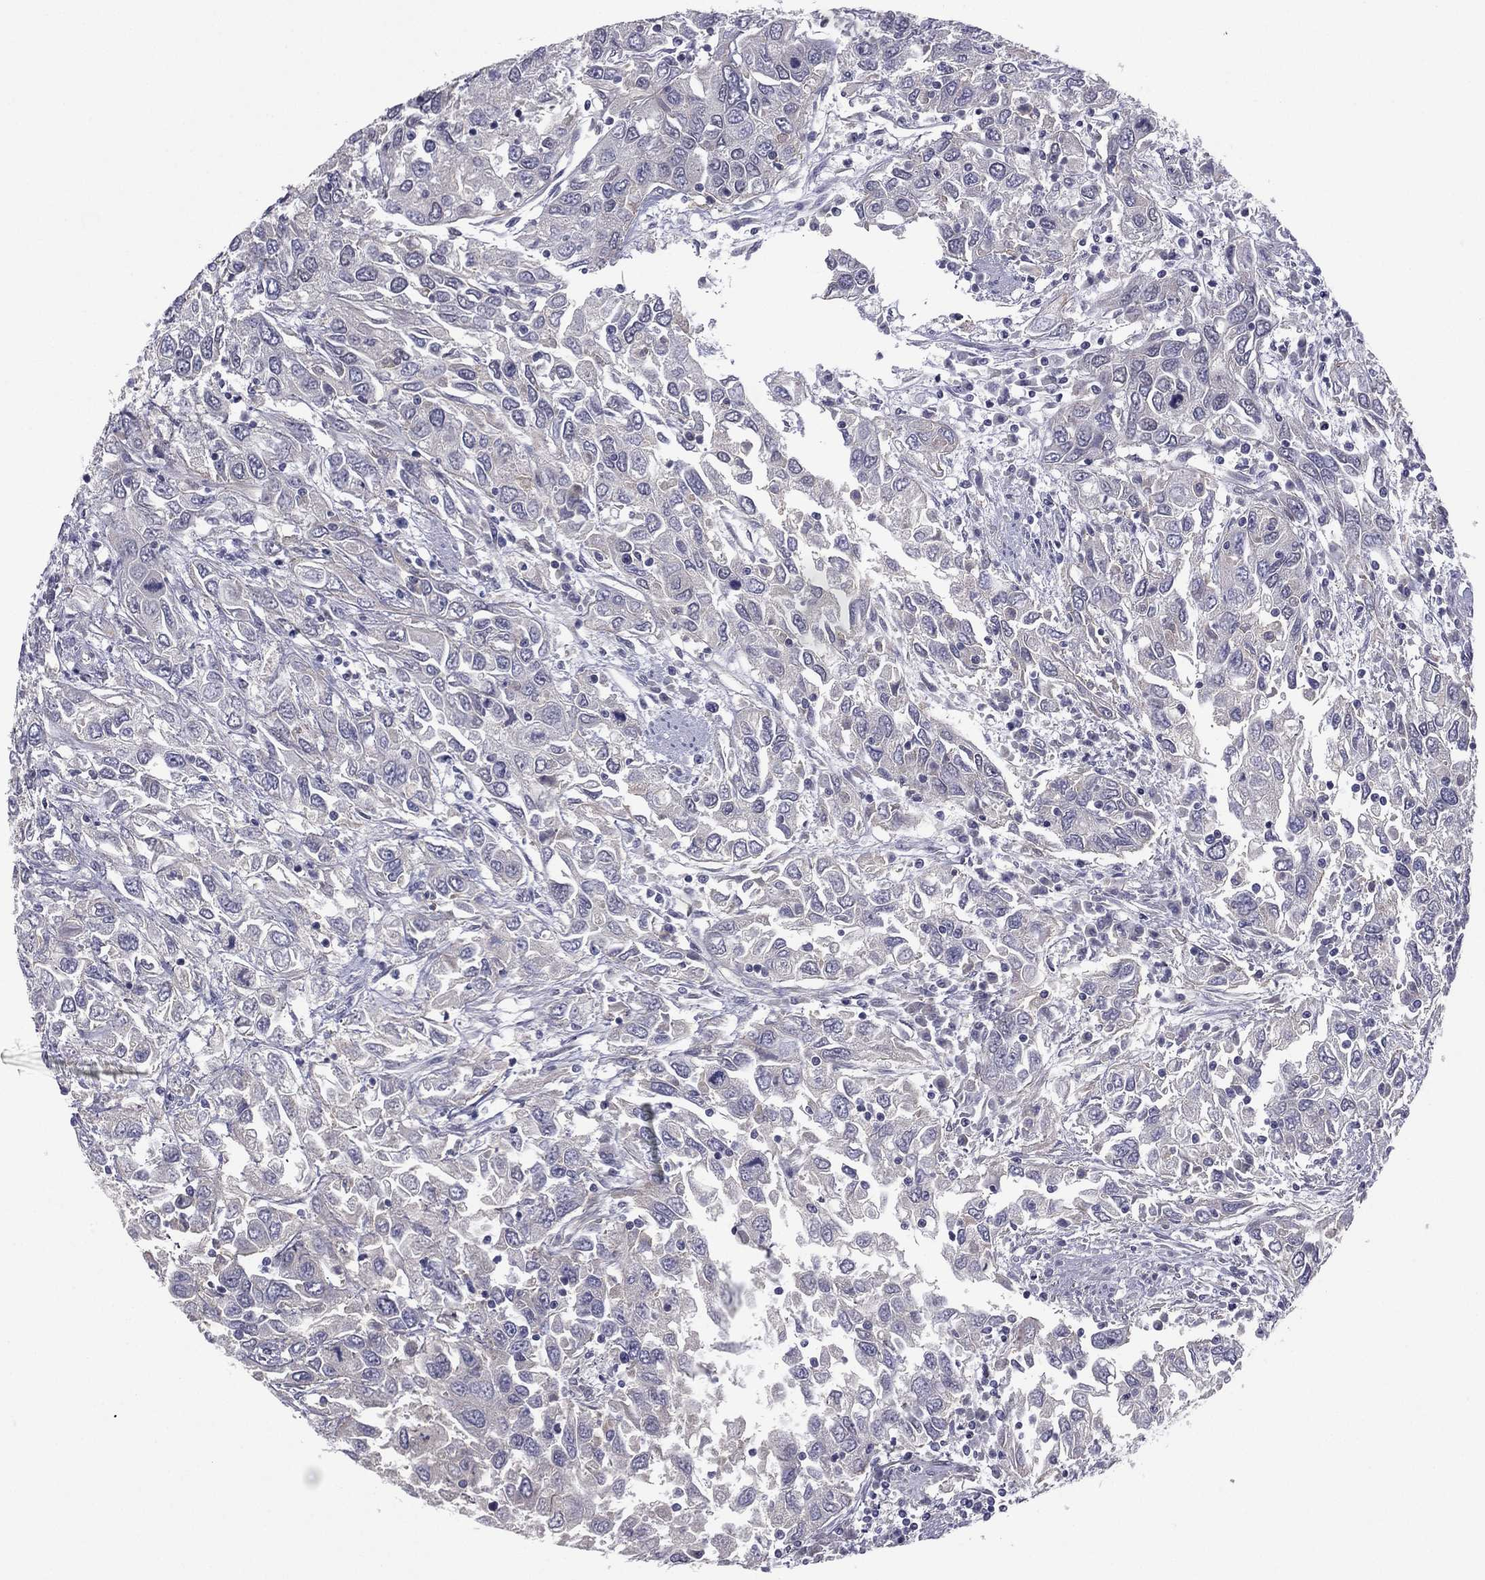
{"staining": {"intensity": "negative", "quantity": "none", "location": "none"}, "tissue": "urothelial cancer", "cell_type": "Tumor cells", "image_type": "cancer", "snomed": [{"axis": "morphology", "description": "Urothelial carcinoma, High grade"}, {"axis": "topography", "description": "Urinary bladder"}], "caption": "The image shows no staining of tumor cells in urothelial cancer.", "gene": "ACTRT2", "patient": {"sex": "male", "age": 76}}